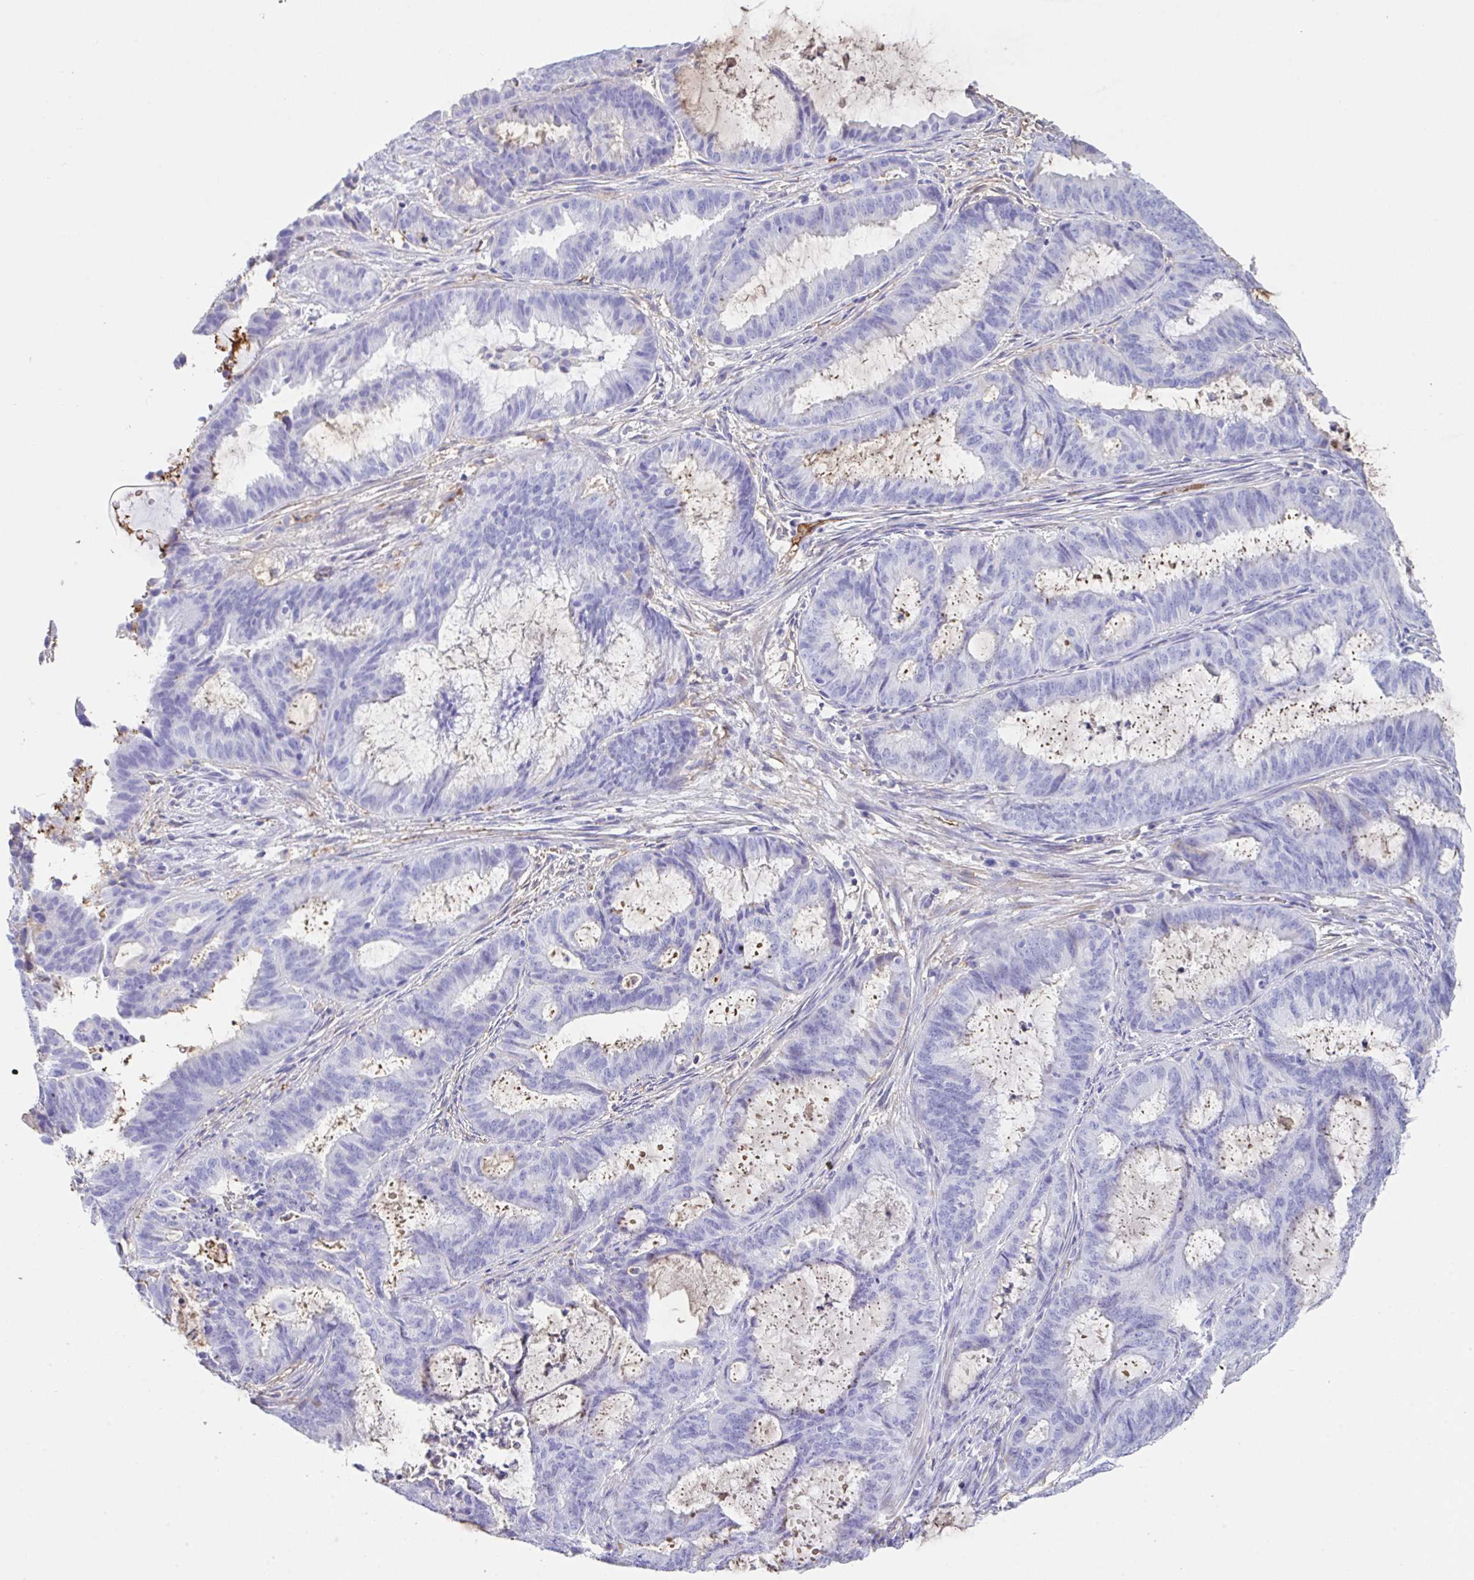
{"staining": {"intensity": "negative", "quantity": "none", "location": "none"}, "tissue": "endometrial cancer", "cell_type": "Tumor cells", "image_type": "cancer", "snomed": [{"axis": "morphology", "description": "Adenocarcinoma, NOS"}, {"axis": "topography", "description": "Endometrium"}], "caption": "Immunohistochemical staining of endometrial cancer (adenocarcinoma) shows no significant expression in tumor cells.", "gene": "HOXC12", "patient": {"sex": "female", "age": 51}}